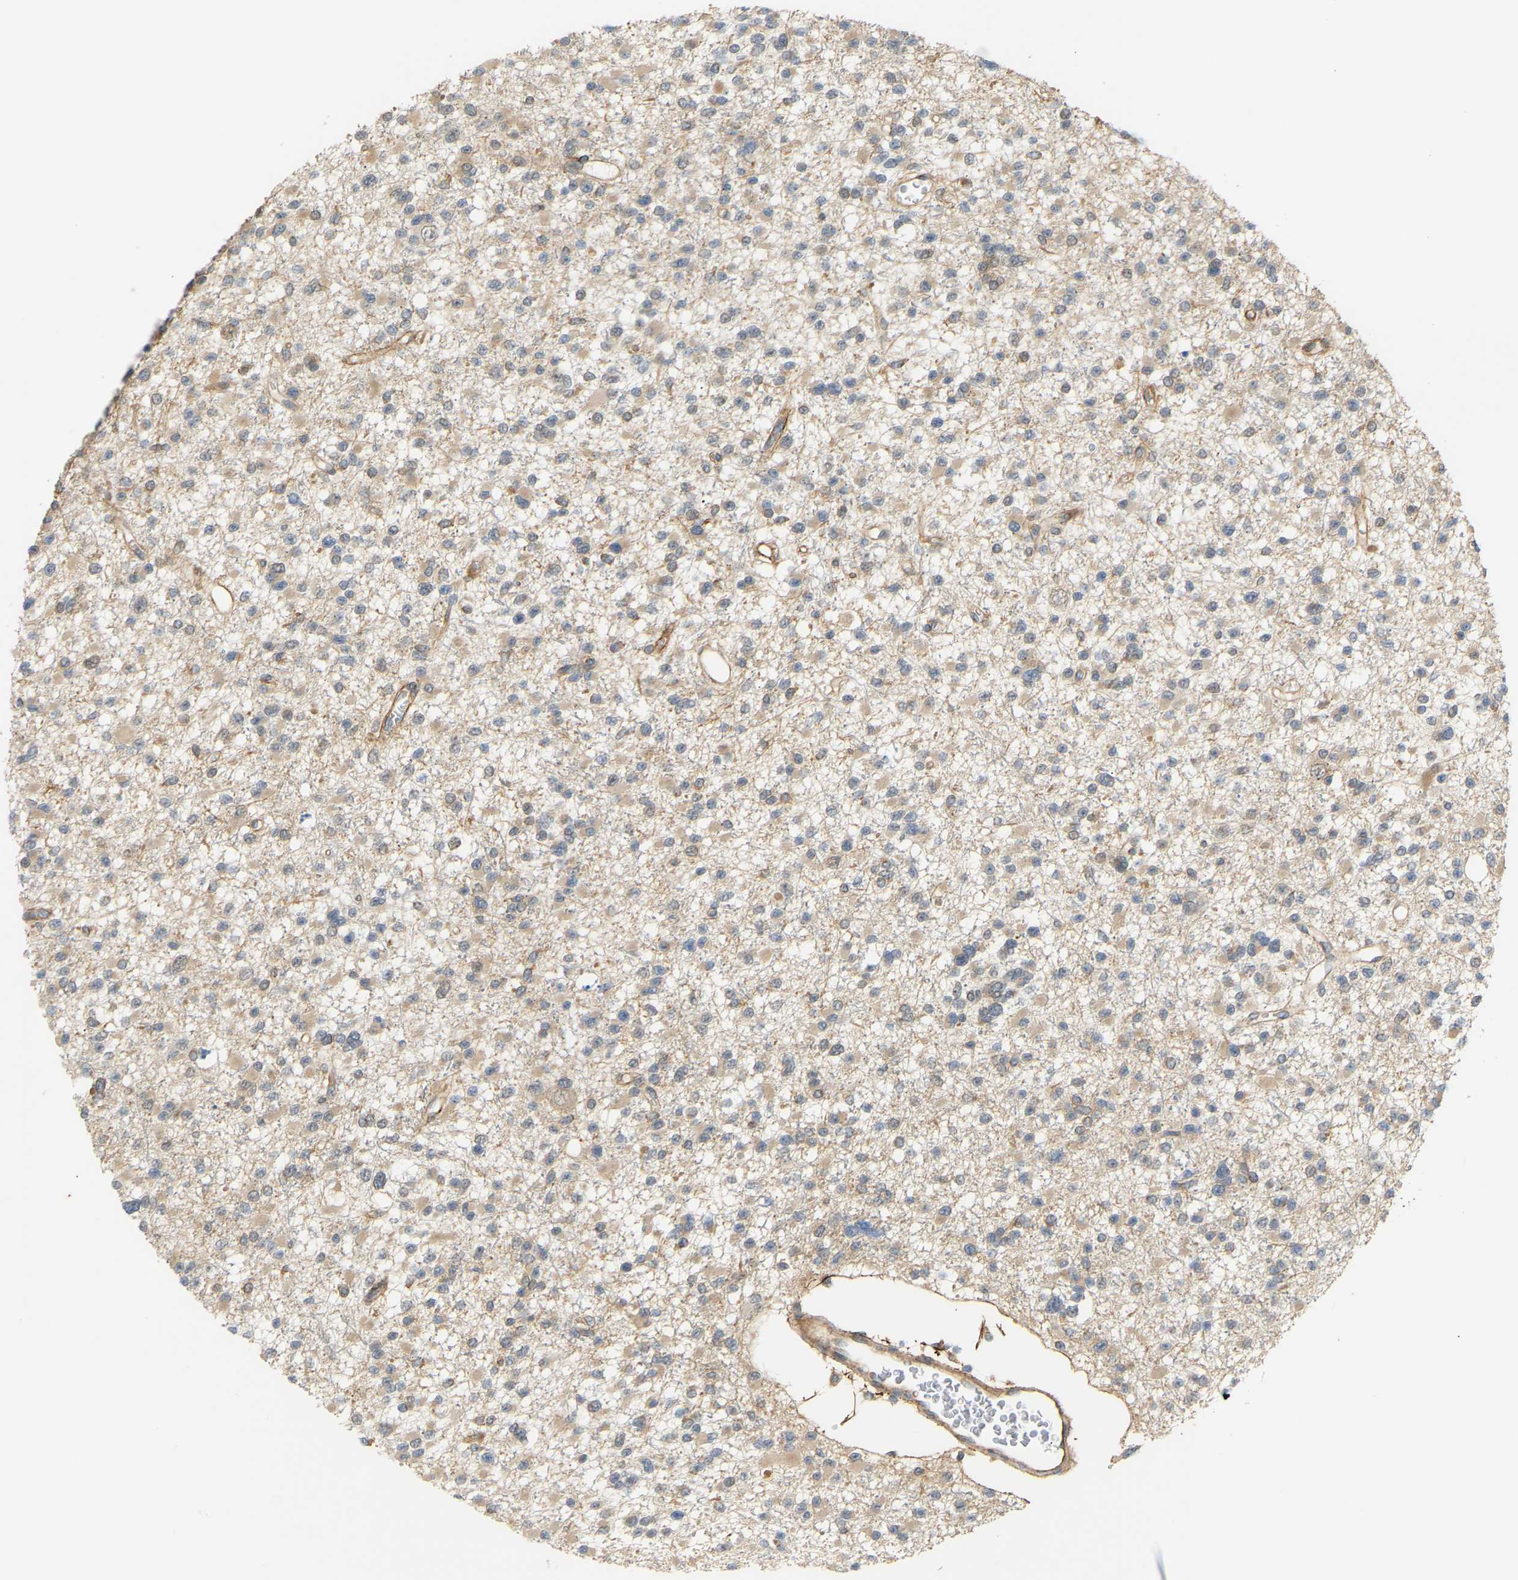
{"staining": {"intensity": "weak", "quantity": "25%-75%", "location": "cytoplasmic/membranous,nuclear"}, "tissue": "glioma", "cell_type": "Tumor cells", "image_type": "cancer", "snomed": [{"axis": "morphology", "description": "Glioma, malignant, Low grade"}, {"axis": "topography", "description": "Brain"}], "caption": "Tumor cells exhibit low levels of weak cytoplasmic/membranous and nuclear expression in approximately 25%-75% of cells in malignant glioma (low-grade).", "gene": "PLCG2", "patient": {"sex": "female", "age": 22}}